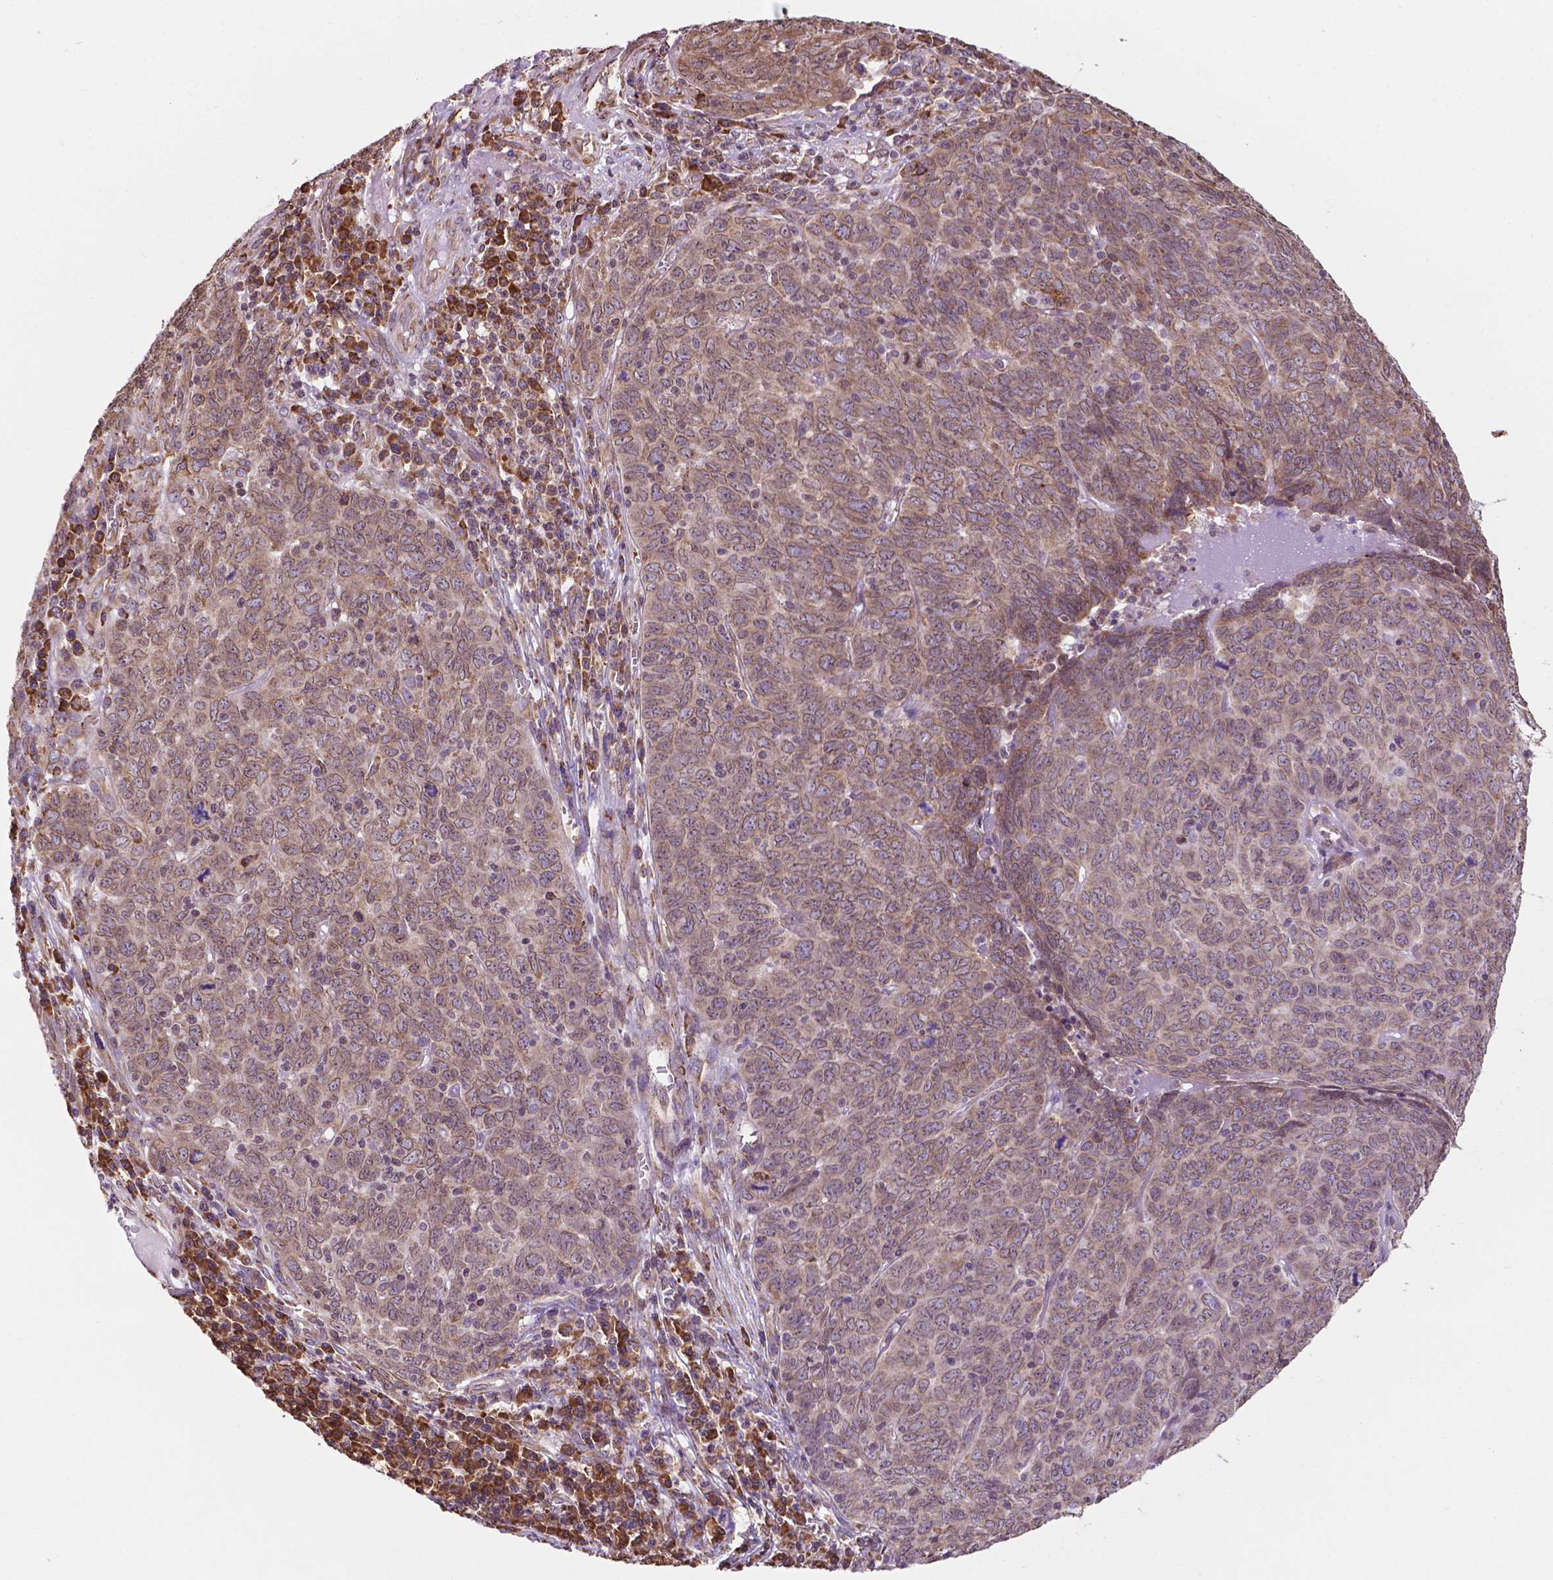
{"staining": {"intensity": "moderate", "quantity": "<25%", "location": "cytoplasmic/membranous"}, "tissue": "skin cancer", "cell_type": "Tumor cells", "image_type": "cancer", "snomed": [{"axis": "morphology", "description": "Squamous cell carcinoma, NOS"}, {"axis": "topography", "description": "Skin"}, {"axis": "topography", "description": "Anal"}], "caption": "Skin cancer (squamous cell carcinoma) stained with immunohistochemistry demonstrates moderate cytoplasmic/membranous positivity in about <25% of tumor cells. The staining was performed using DAB (3,3'-diaminobenzidine) to visualize the protein expression in brown, while the nuclei were stained in blue with hematoxylin (Magnification: 20x).", "gene": "GANAB", "patient": {"sex": "female", "age": 51}}